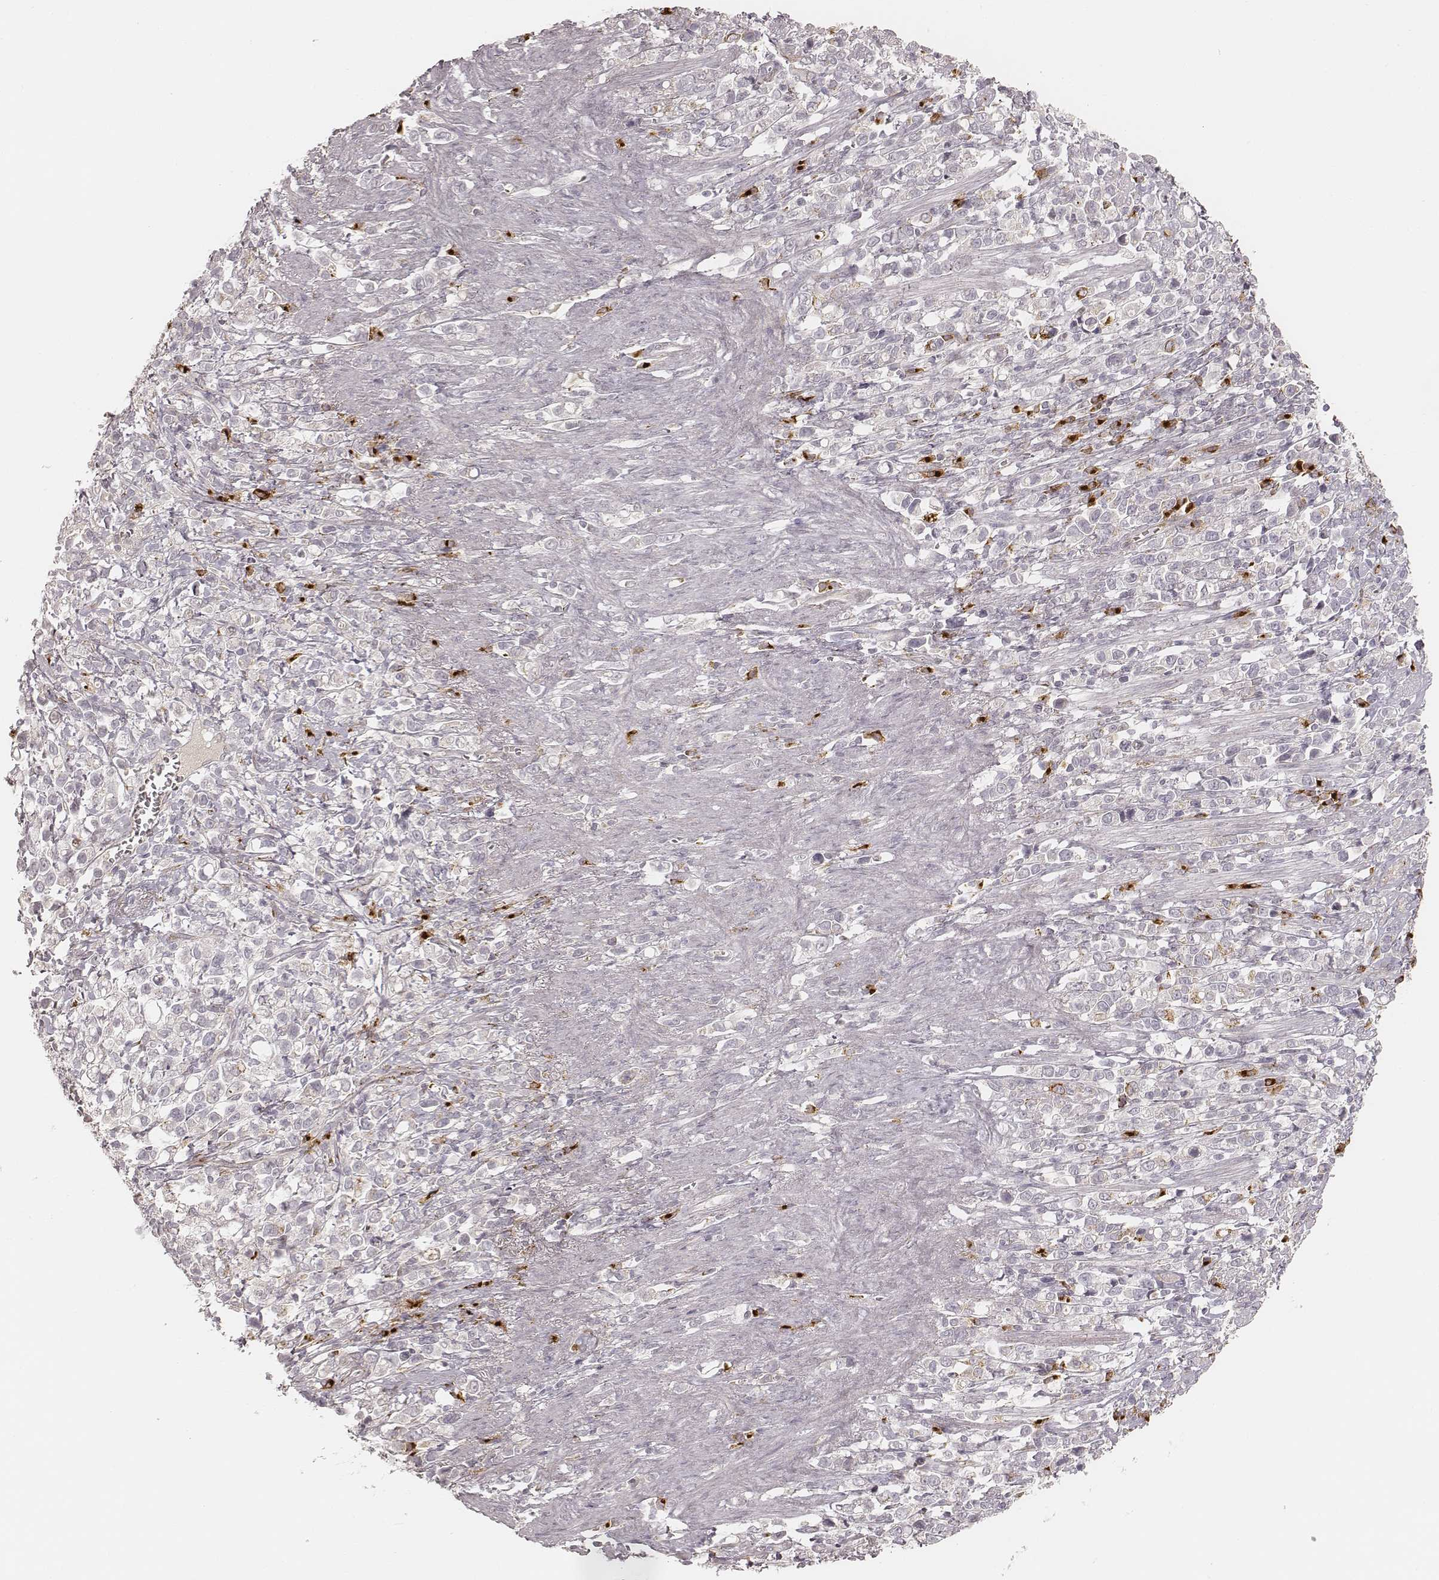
{"staining": {"intensity": "weak", "quantity": "<25%", "location": "cytoplasmic/membranous"}, "tissue": "stomach cancer", "cell_type": "Tumor cells", "image_type": "cancer", "snomed": [{"axis": "morphology", "description": "Adenocarcinoma, NOS"}, {"axis": "topography", "description": "Stomach"}], "caption": "There is no significant staining in tumor cells of stomach cancer (adenocarcinoma). The staining is performed using DAB (3,3'-diaminobenzidine) brown chromogen with nuclei counter-stained in using hematoxylin.", "gene": "GORASP2", "patient": {"sex": "male", "age": 63}}